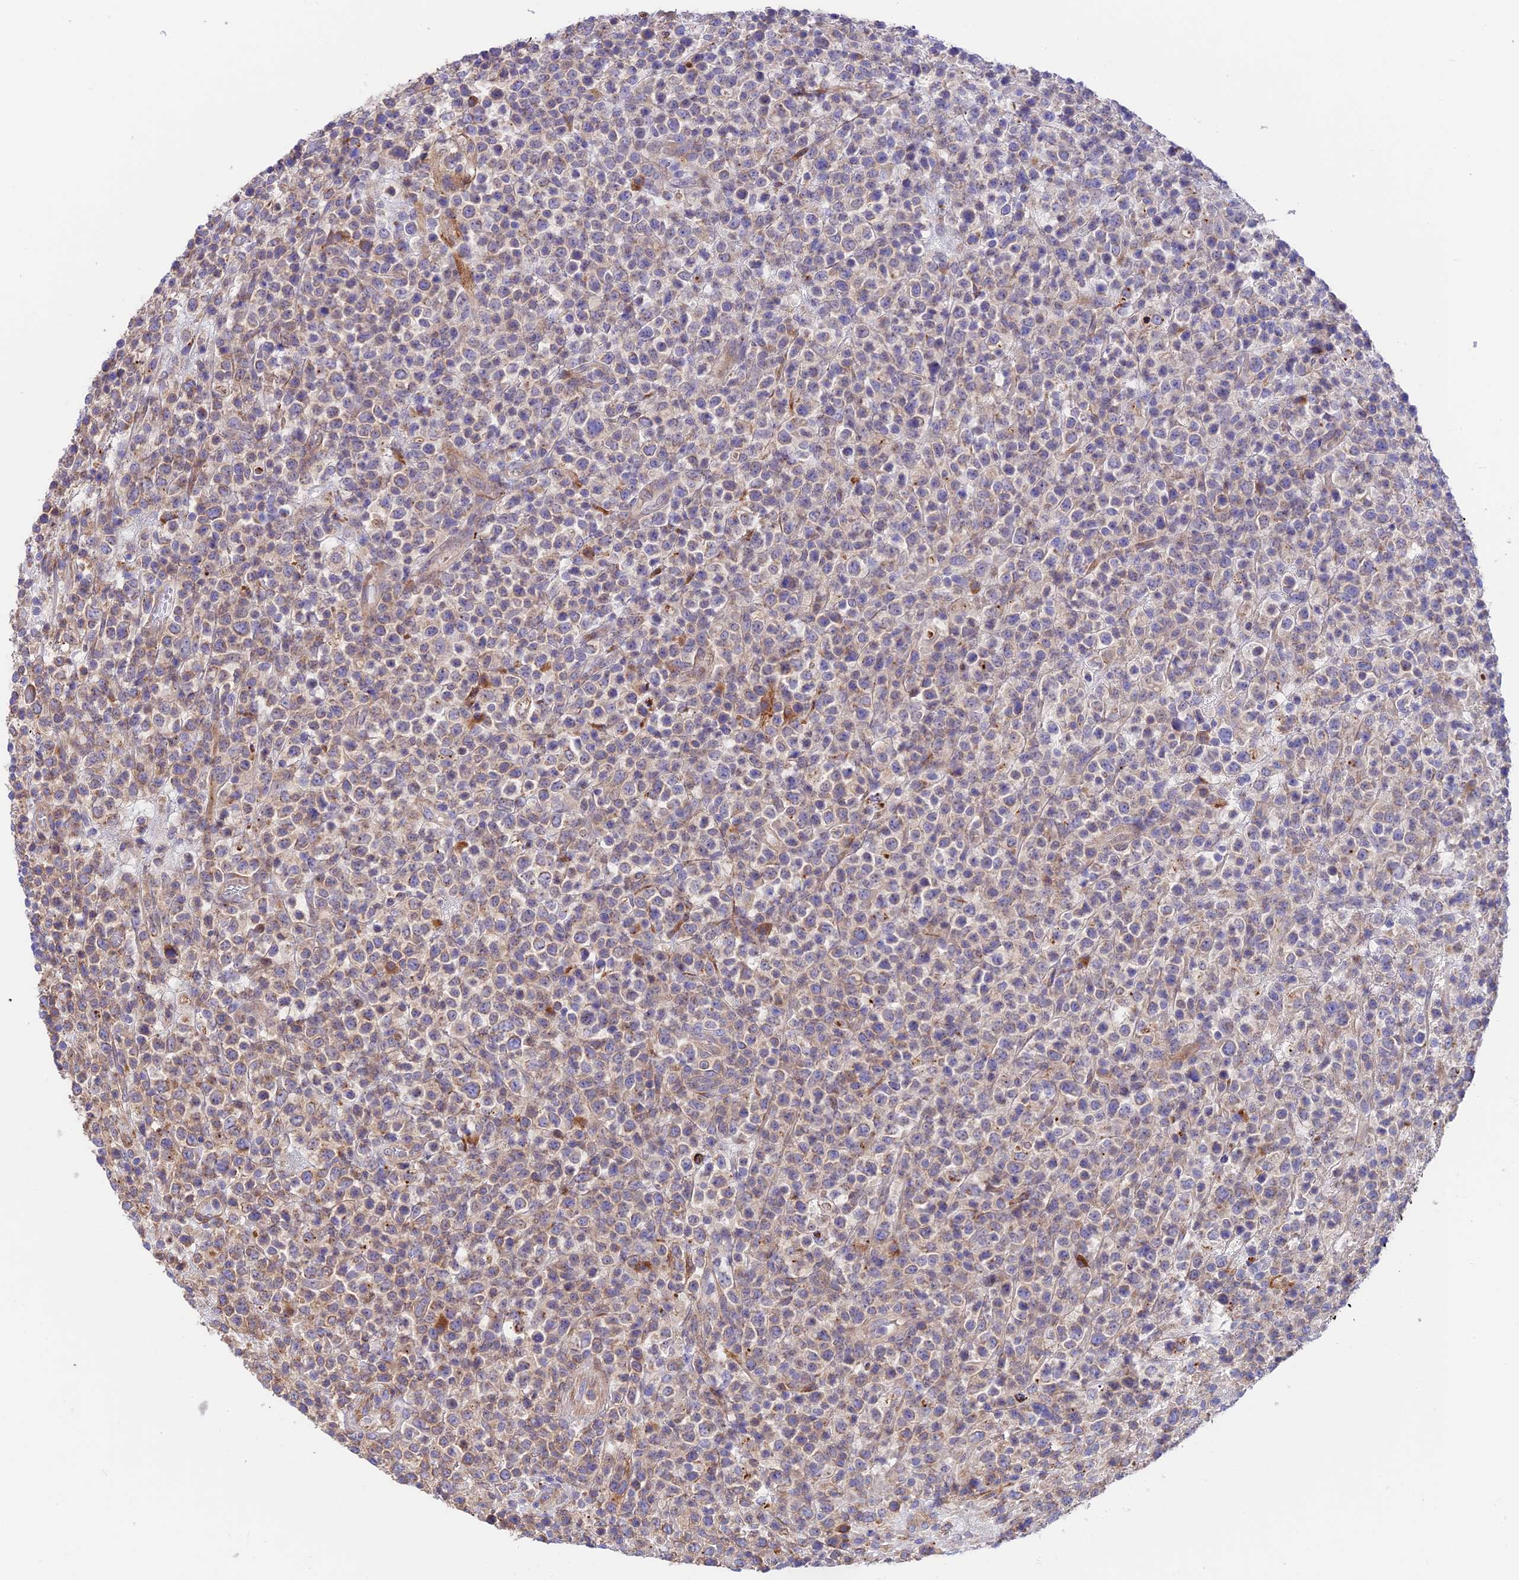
{"staining": {"intensity": "weak", "quantity": "<25%", "location": "cytoplasmic/membranous"}, "tissue": "lymphoma", "cell_type": "Tumor cells", "image_type": "cancer", "snomed": [{"axis": "morphology", "description": "Malignant lymphoma, non-Hodgkin's type, High grade"}, {"axis": "topography", "description": "Colon"}], "caption": "Immunohistochemistry (IHC) histopathology image of neoplastic tissue: human malignant lymphoma, non-Hodgkin's type (high-grade) stained with DAB (3,3'-diaminobenzidine) shows no significant protein expression in tumor cells.", "gene": "VPS13C", "patient": {"sex": "female", "age": 53}}